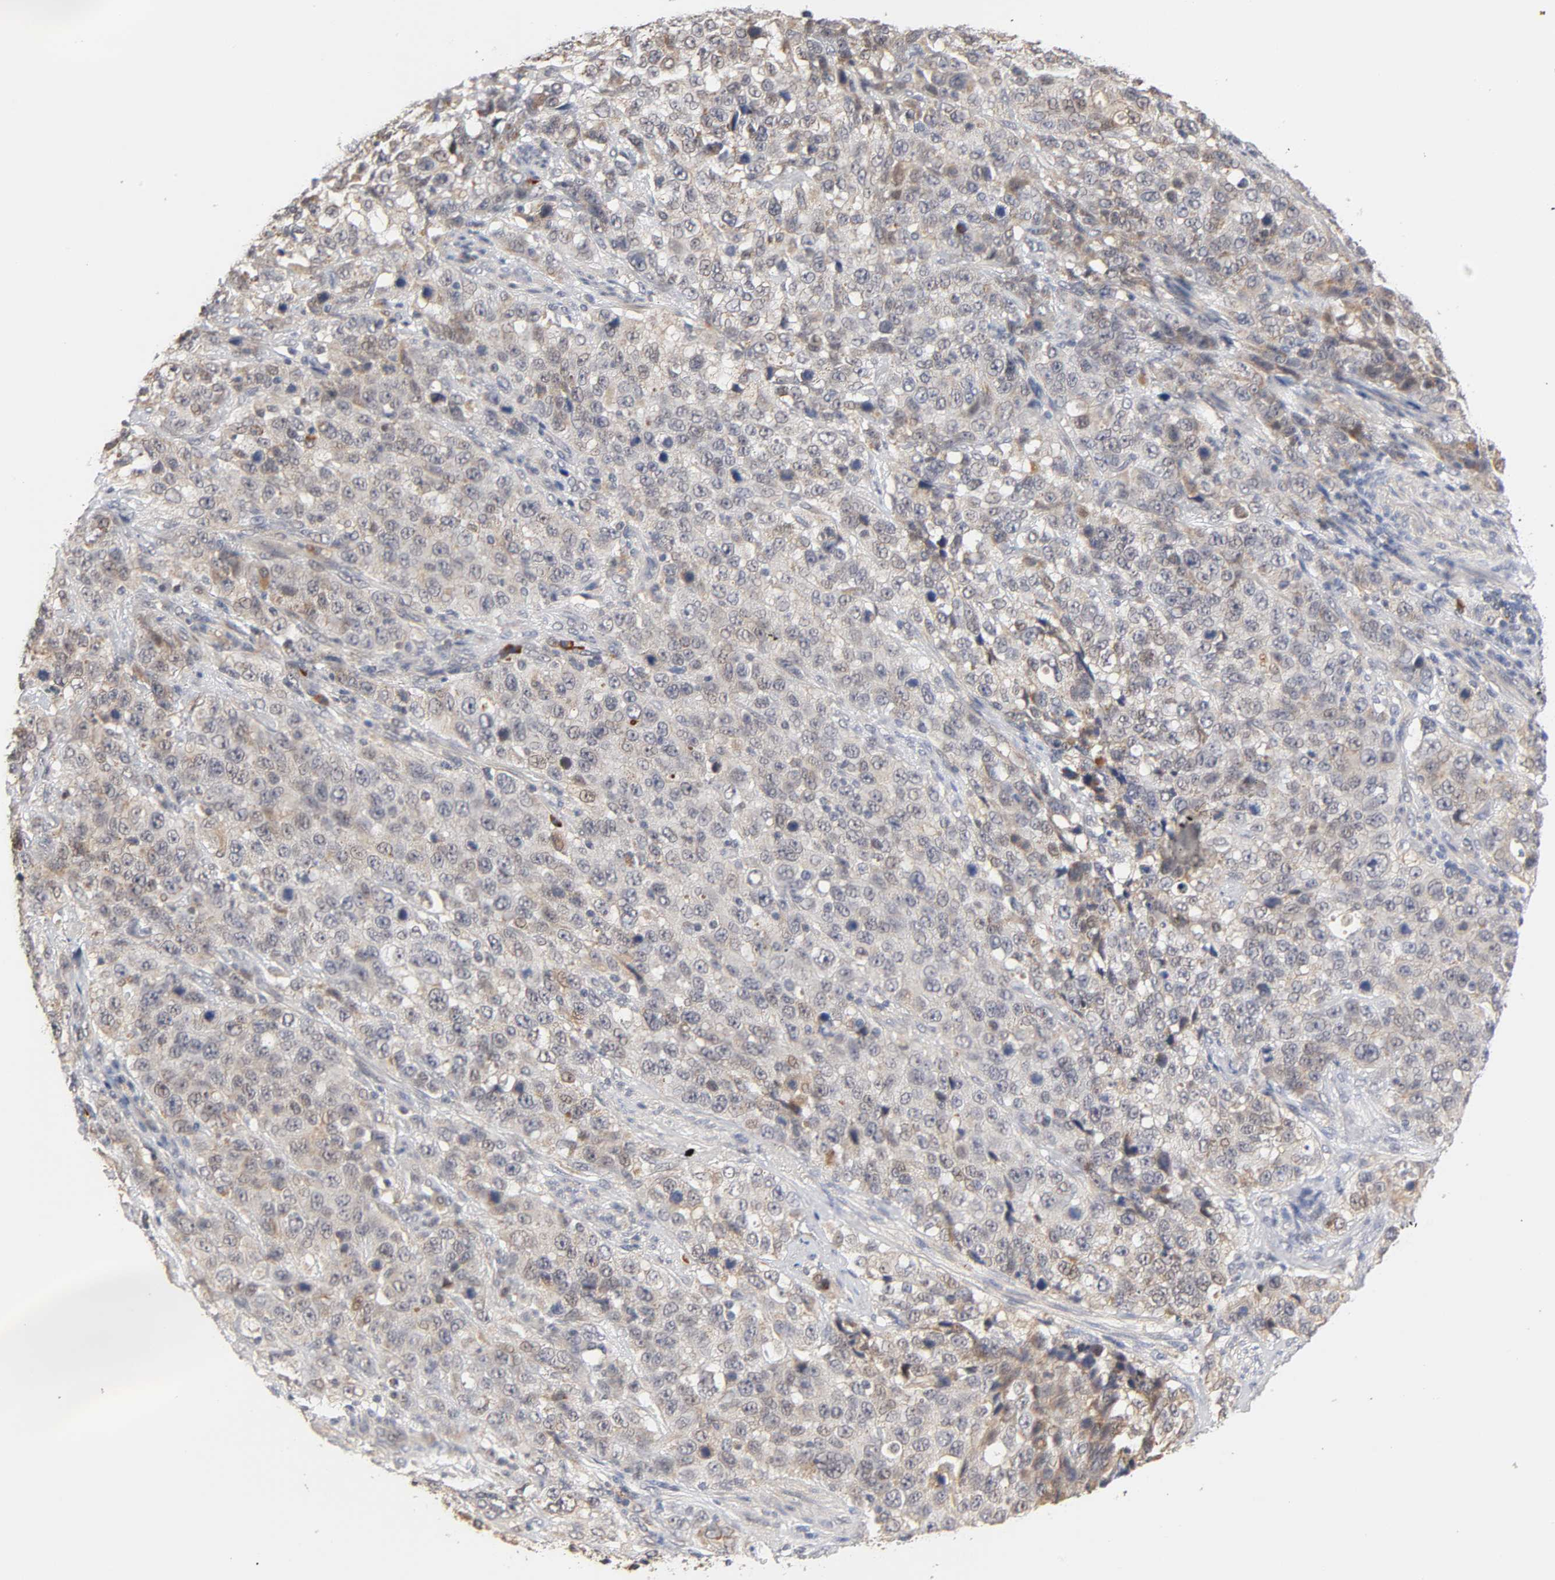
{"staining": {"intensity": "moderate", "quantity": ">75%", "location": "cytoplasmic/membranous"}, "tissue": "stomach cancer", "cell_type": "Tumor cells", "image_type": "cancer", "snomed": [{"axis": "morphology", "description": "Normal tissue, NOS"}, {"axis": "morphology", "description": "Adenocarcinoma, NOS"}, {"axis": "topography", "description": "Stomach"}], "caption": "This micrograph exhibits immunohistochemistry (IHC) staining of human adenocarcinoma (stomach), with medium moderate cytoplasmic/membranous staining in about >75% of tumor cells.", "gene": "GSTZ1", "patient": {"sex": "male", "age": 48}}